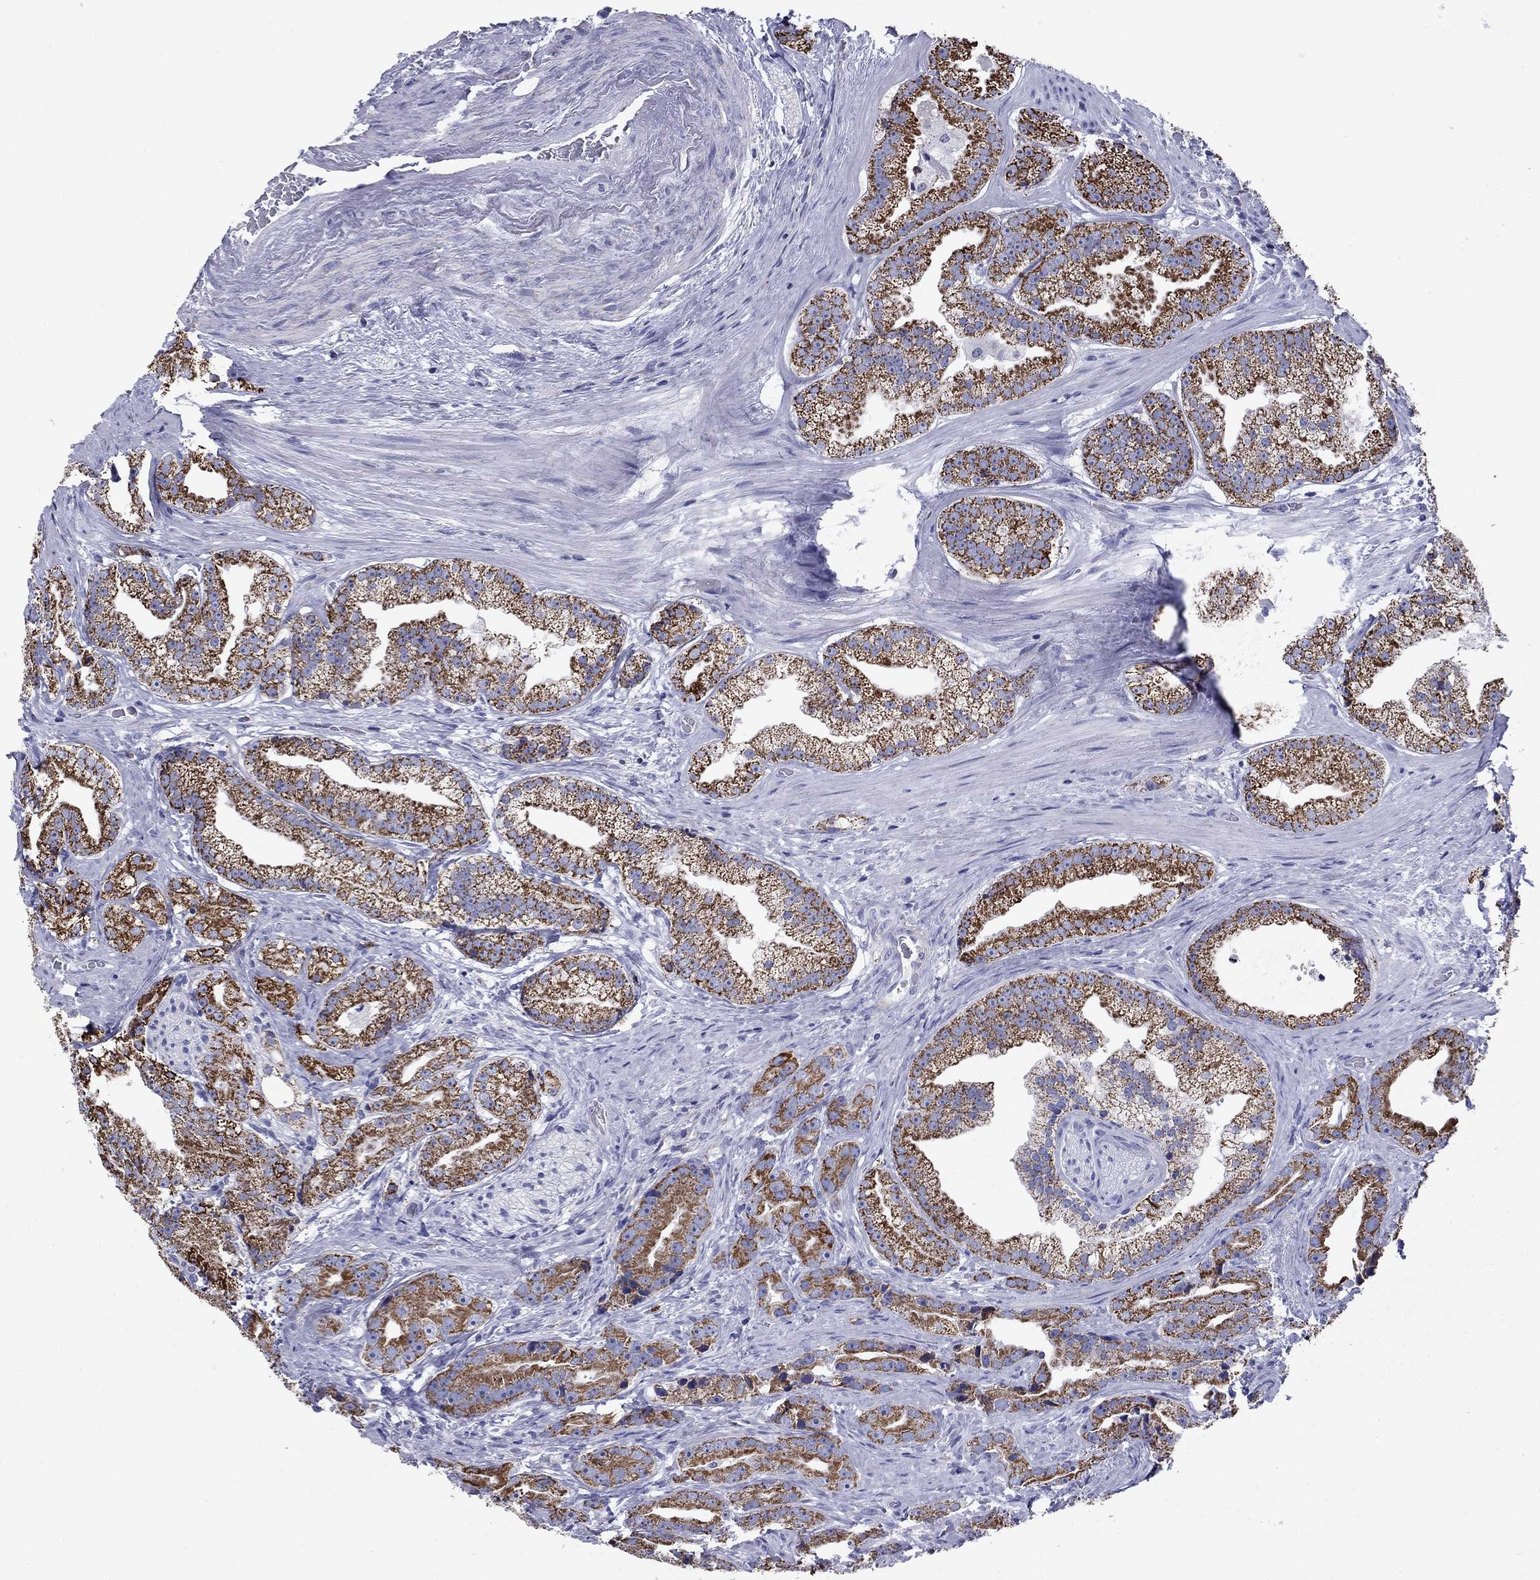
{"staining": {"intensity": "strong", "quantity": ">75%", "location": "cytoplasmic/membranous"}, "tissue": "prostate cancer", "cell_type": "Tumor cells", "image_type": "cancer", "snomed": [{"axis": "morphology", "description": "Adenocarcinoma, NOS"}, {"axis": "morphology", "description": "Adenocarcinoma, High grade"}, {"axis": "topography", "description": "Prostate"}], "caption": "Immunohistochemical staining of prostate adenocarcinoma displays high levels of strong cytoplasmic/membranous protein staining in approximately >75% of tumor cells. Using DAB (3,3'-diaminobenzidine) (brown) and hematoxylin (blue) stains, captured at high magnification using brightfield microscopy.", "gene": "ACADSB", "patient": {"sex": "male", "age": 64}}